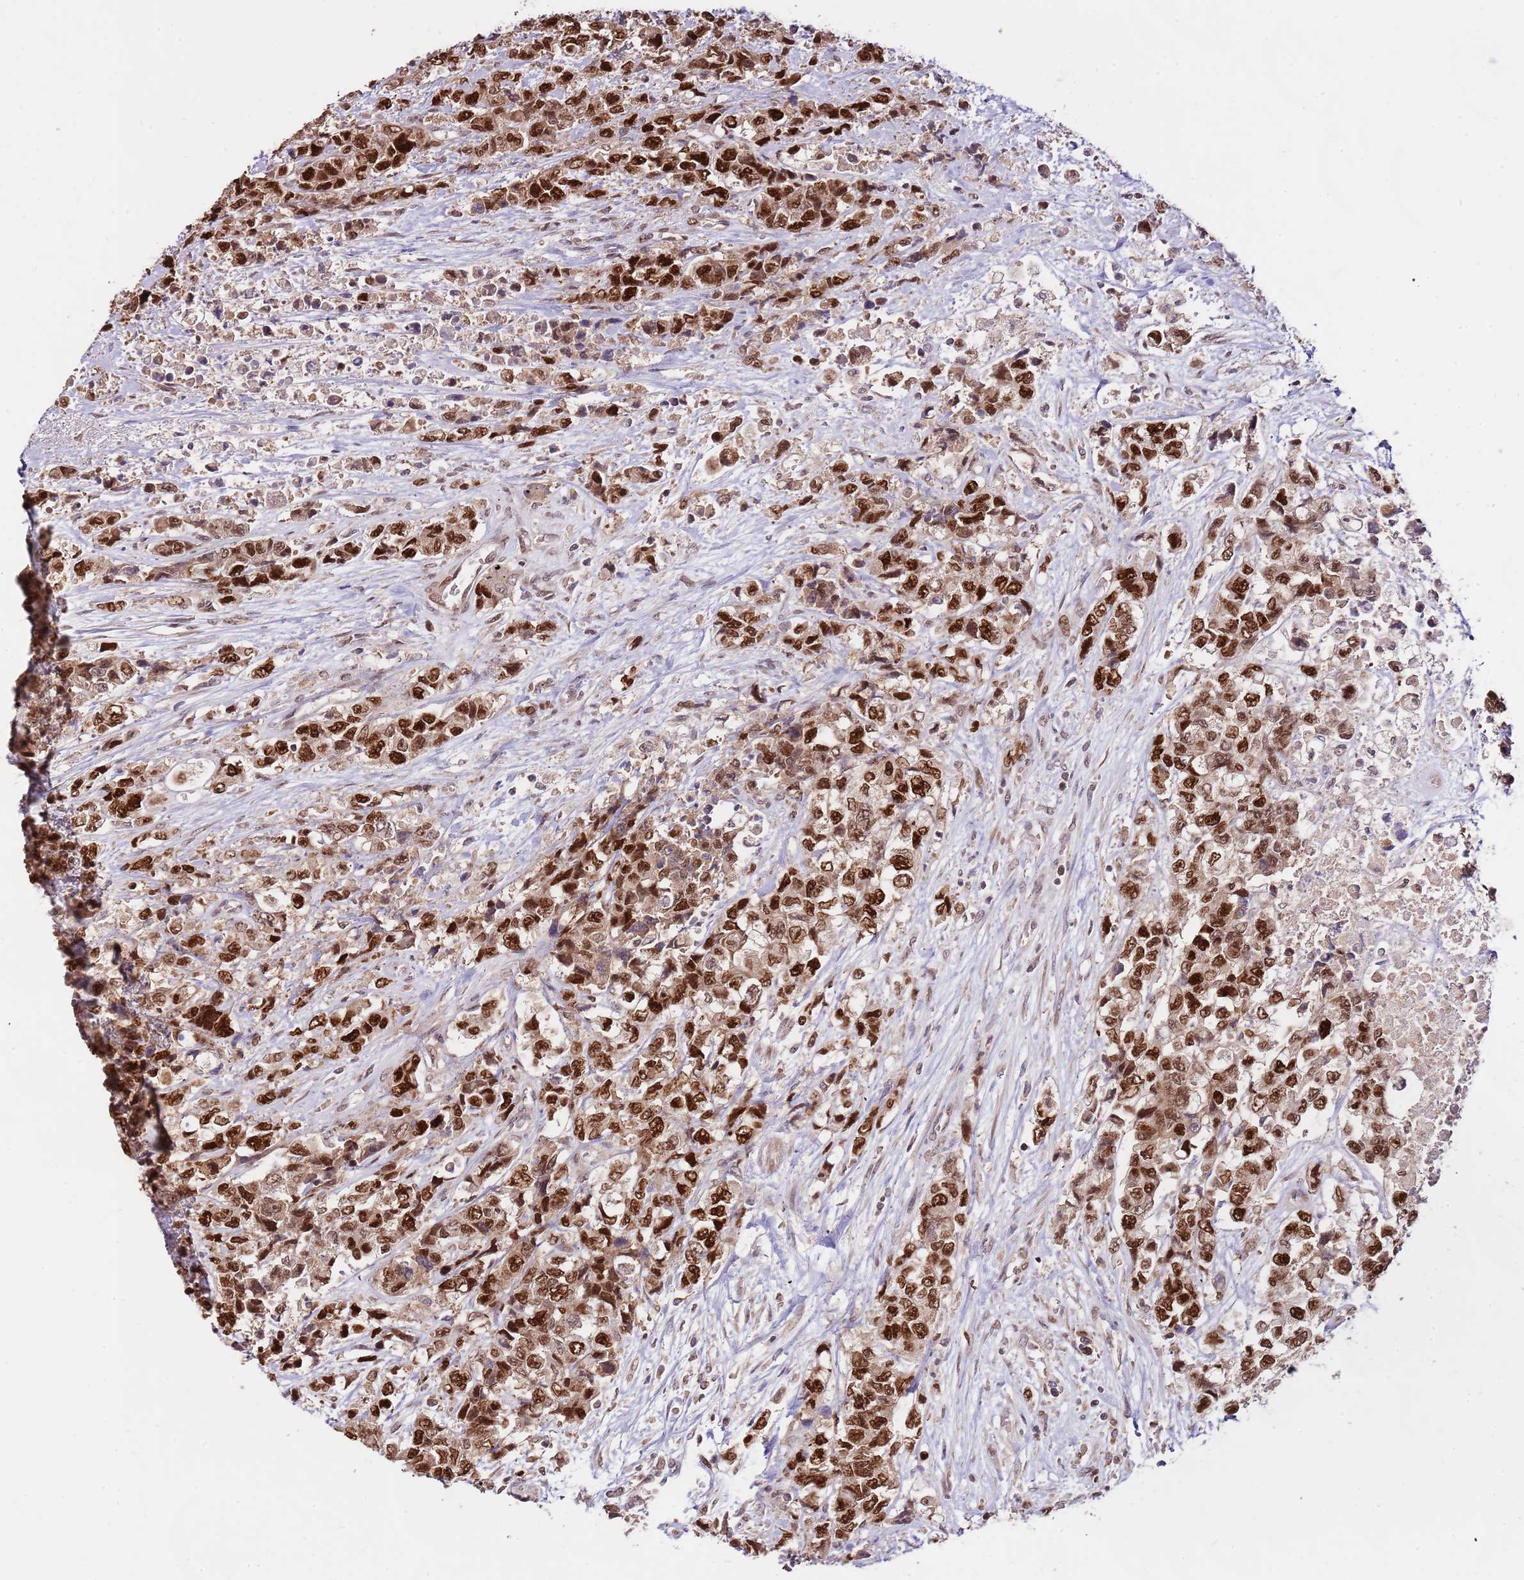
{"staining": {"intensity": "strong", "quantity": ">75%", "location": "nuclear"}, "tissue": "urothelial cancer", "cell_type": "Tumor cells", "image_type": "cancer", "snomed": [{"axis": "morphology", "description": "Urothelial carcinoma, High grade"}, {"axis": "topography", "description": "Urinary bladder"}], "caption": "Immunohistochemical staining of urothelial carcinoma (high-grade) displays high levels of strong nuclear expression in about >75% of tumor cells.", "gene": "RIF1", "patient": {"sex": "female", "age": 78}}